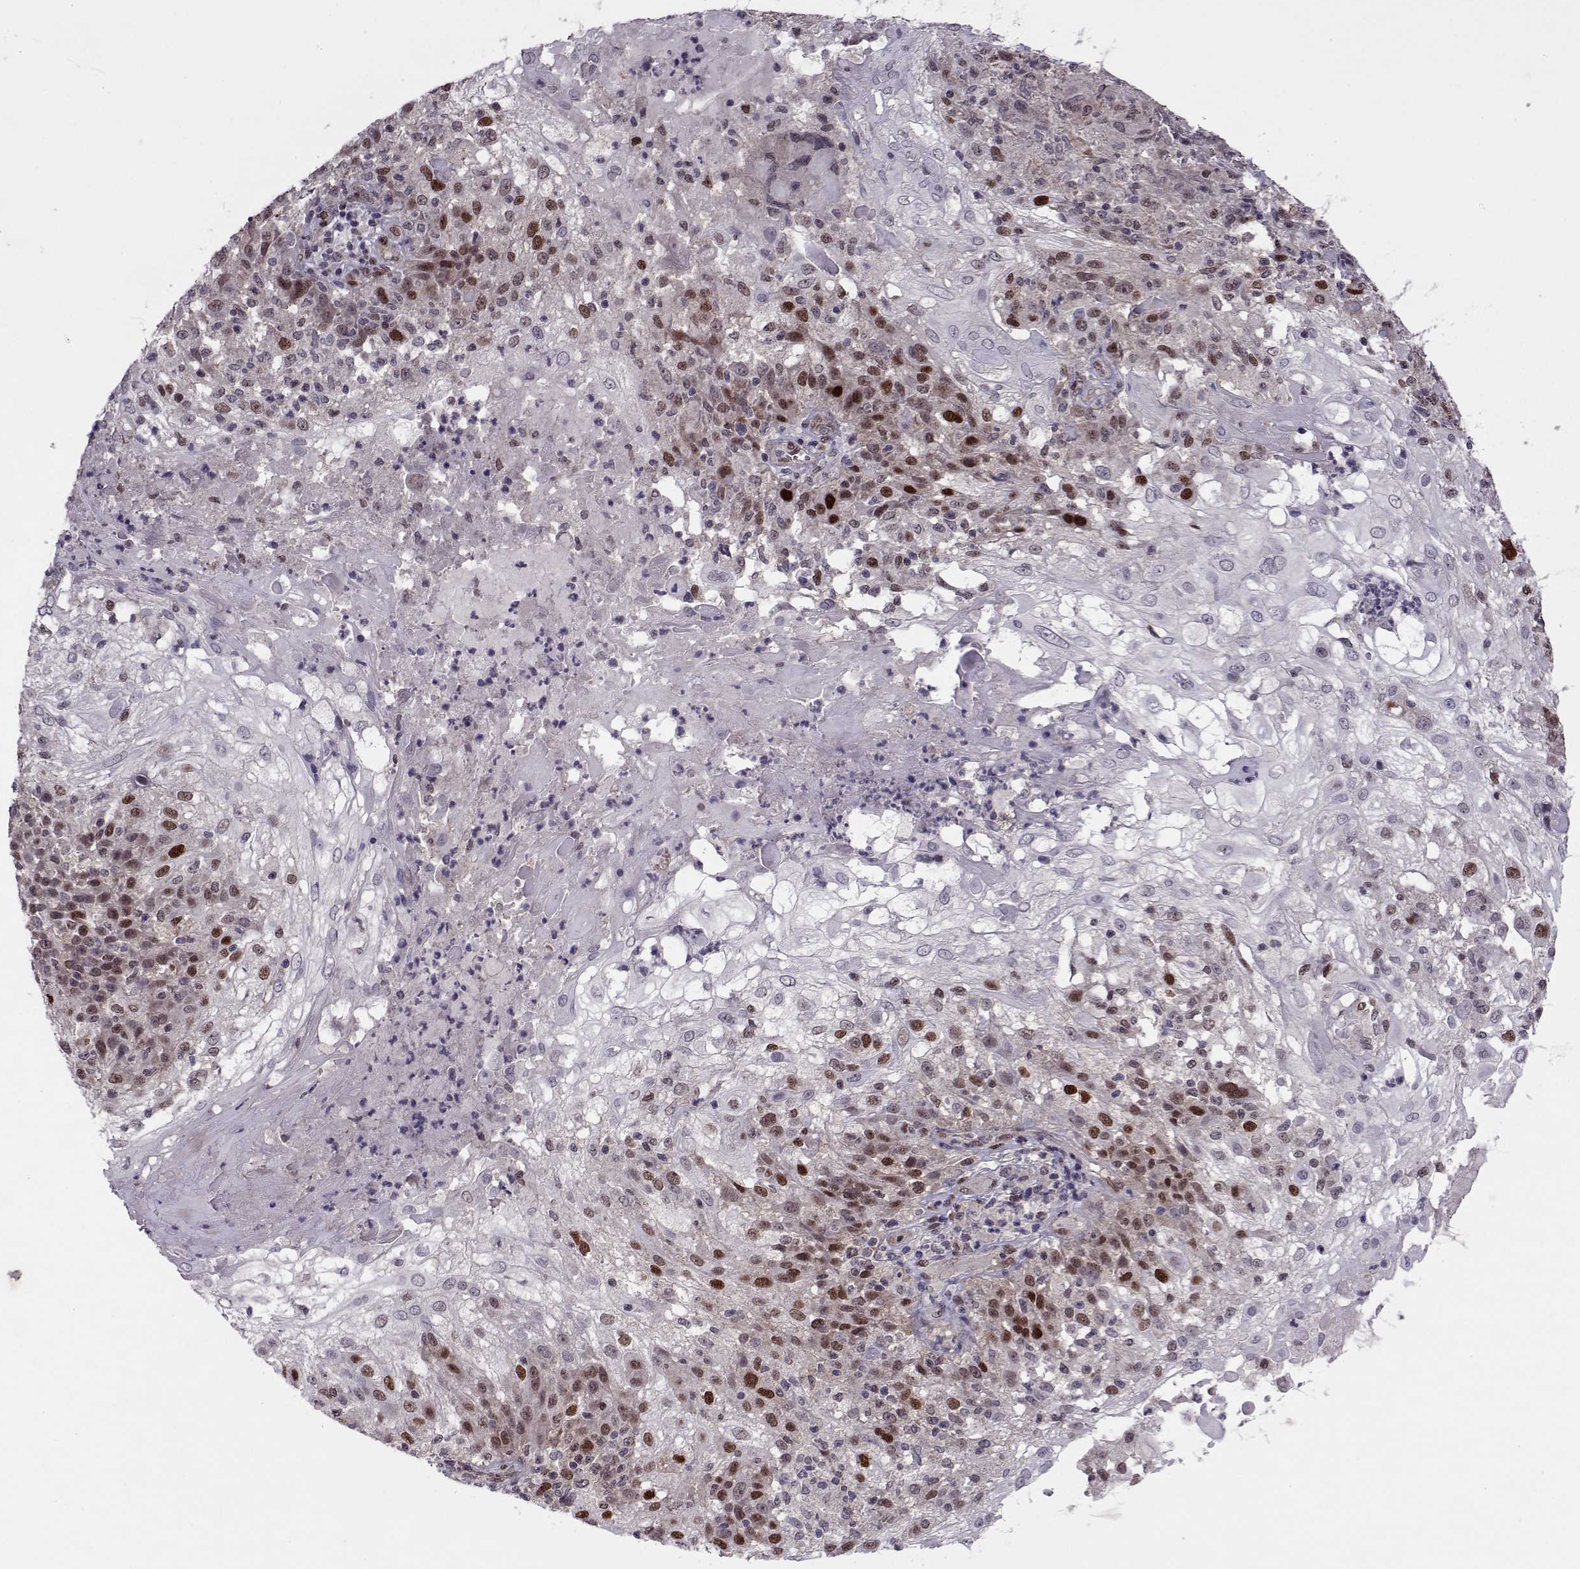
{"staining": {"intensity": "strong", "quantity": "25%-75%", "location": "nuclear"}, "tissue": "skin cancer", "cell_type": "Tumor cells", "image_type": "cancer", "snomed": [{"axis": "morphology", "description": "Normal tissue, NOS"}, {"axis": "morphology", "description": "Squamous cell carcinoma, NOS"}, {"axis": "topography", "description": "Skin"}], "caption": "DAB immunohistochemical staining of skin cancer (squamous cell carcinoma) reveals strong nuclear protein staining in about 25%-75% of tumor cells. (Stains: DAB in brown, nuclei in blue, Microscopy: brightfield microscopy at high magnification).", "gene": "CDK4", "patient": {"sex": "female", "age": 83}}